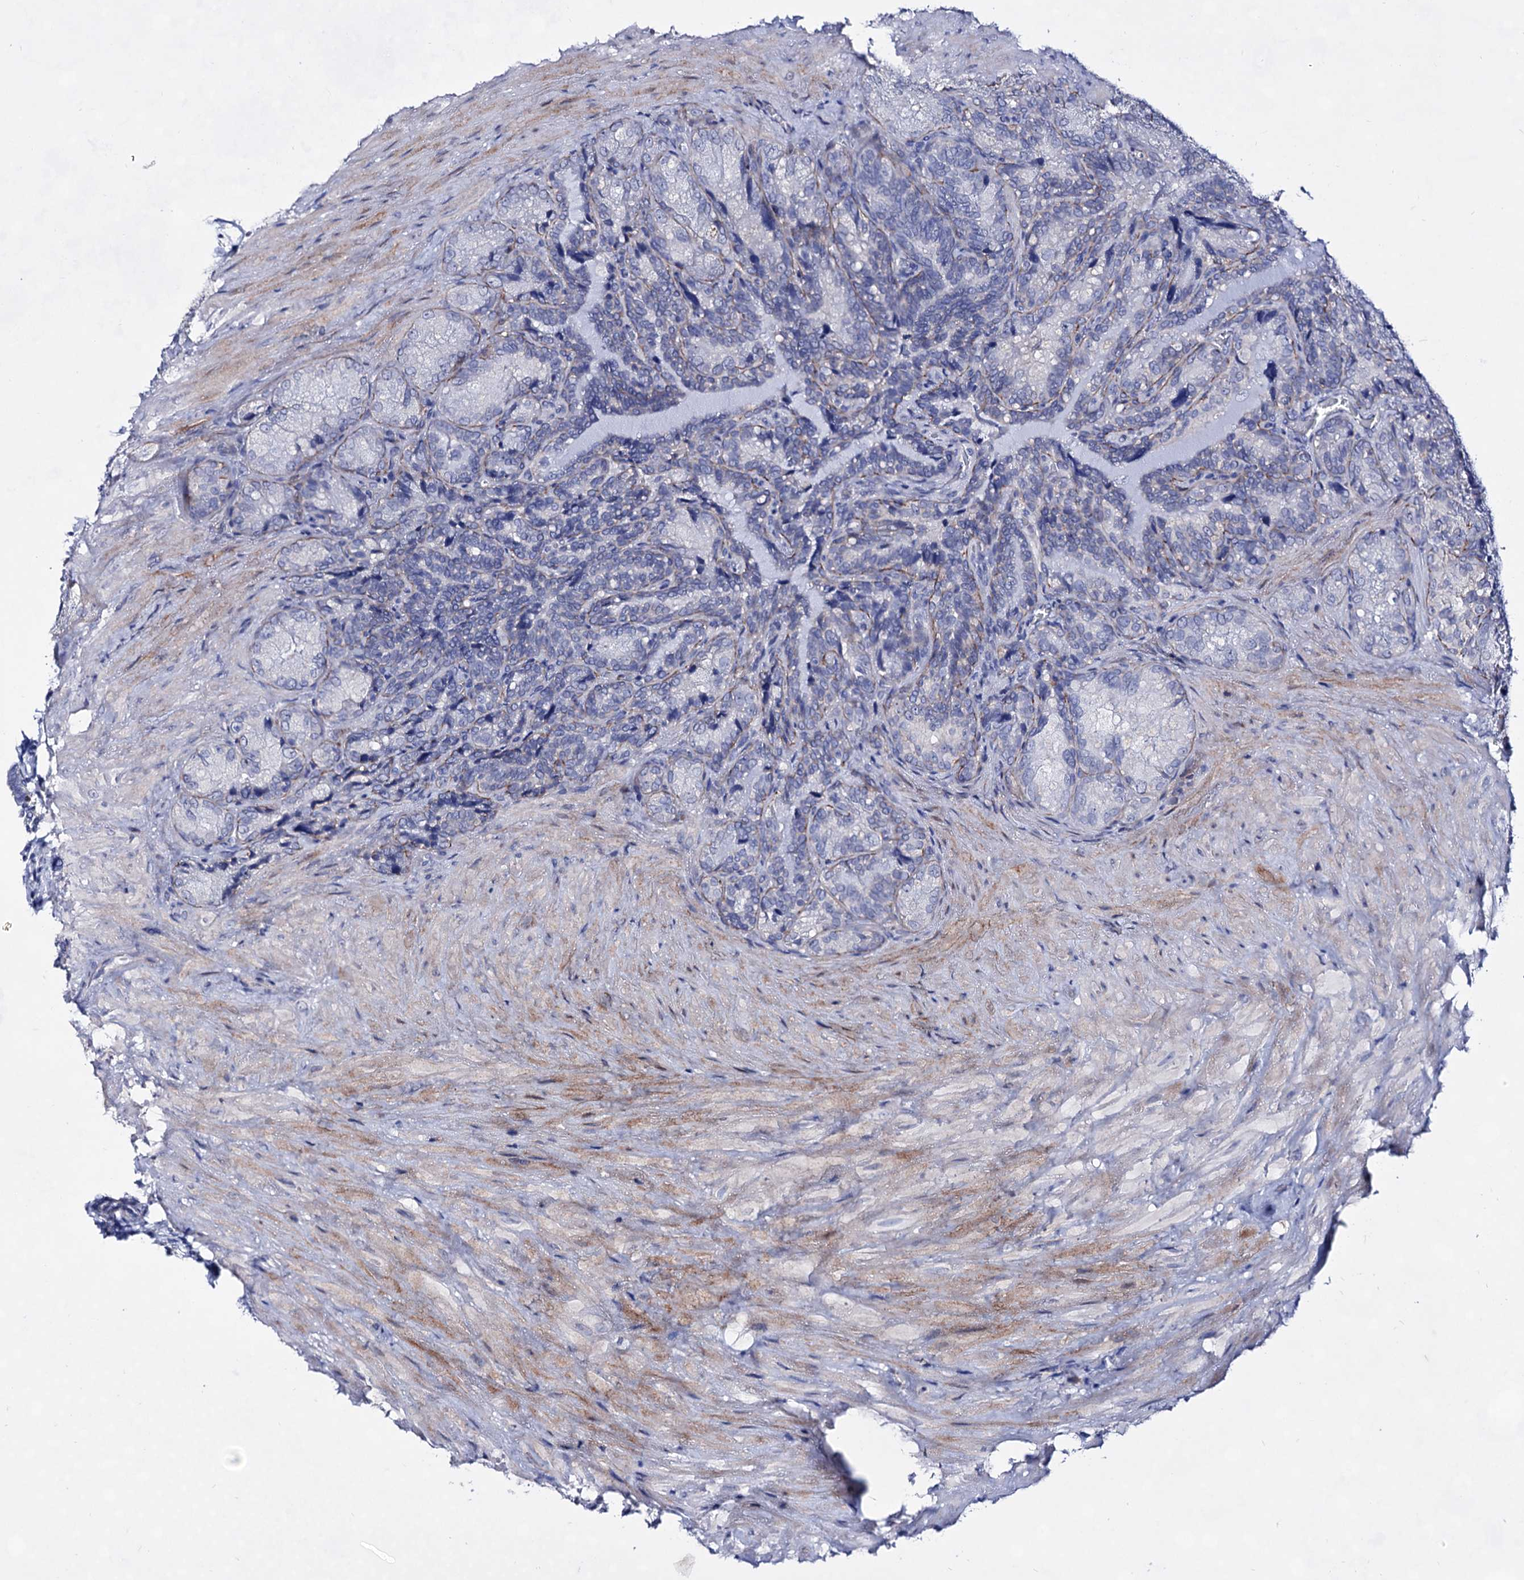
{"staining": {"intensity": "negative", "quantity": "none", "location": "none"}, "tissue": "seminal vesicle", "cell_type": "Glandular cells", "image_type": "normal", "snomed": [{"axis": "morphology", "description": "Normal tissue, NOS"}, {"axis": "topography", "description": "Seminal veicle"}], "caption": "Glandular cells show no significant protein staining in normal seminal vesicle.", "gene": "PLIN1", "patient": {"sex": "male", "age": 62}}